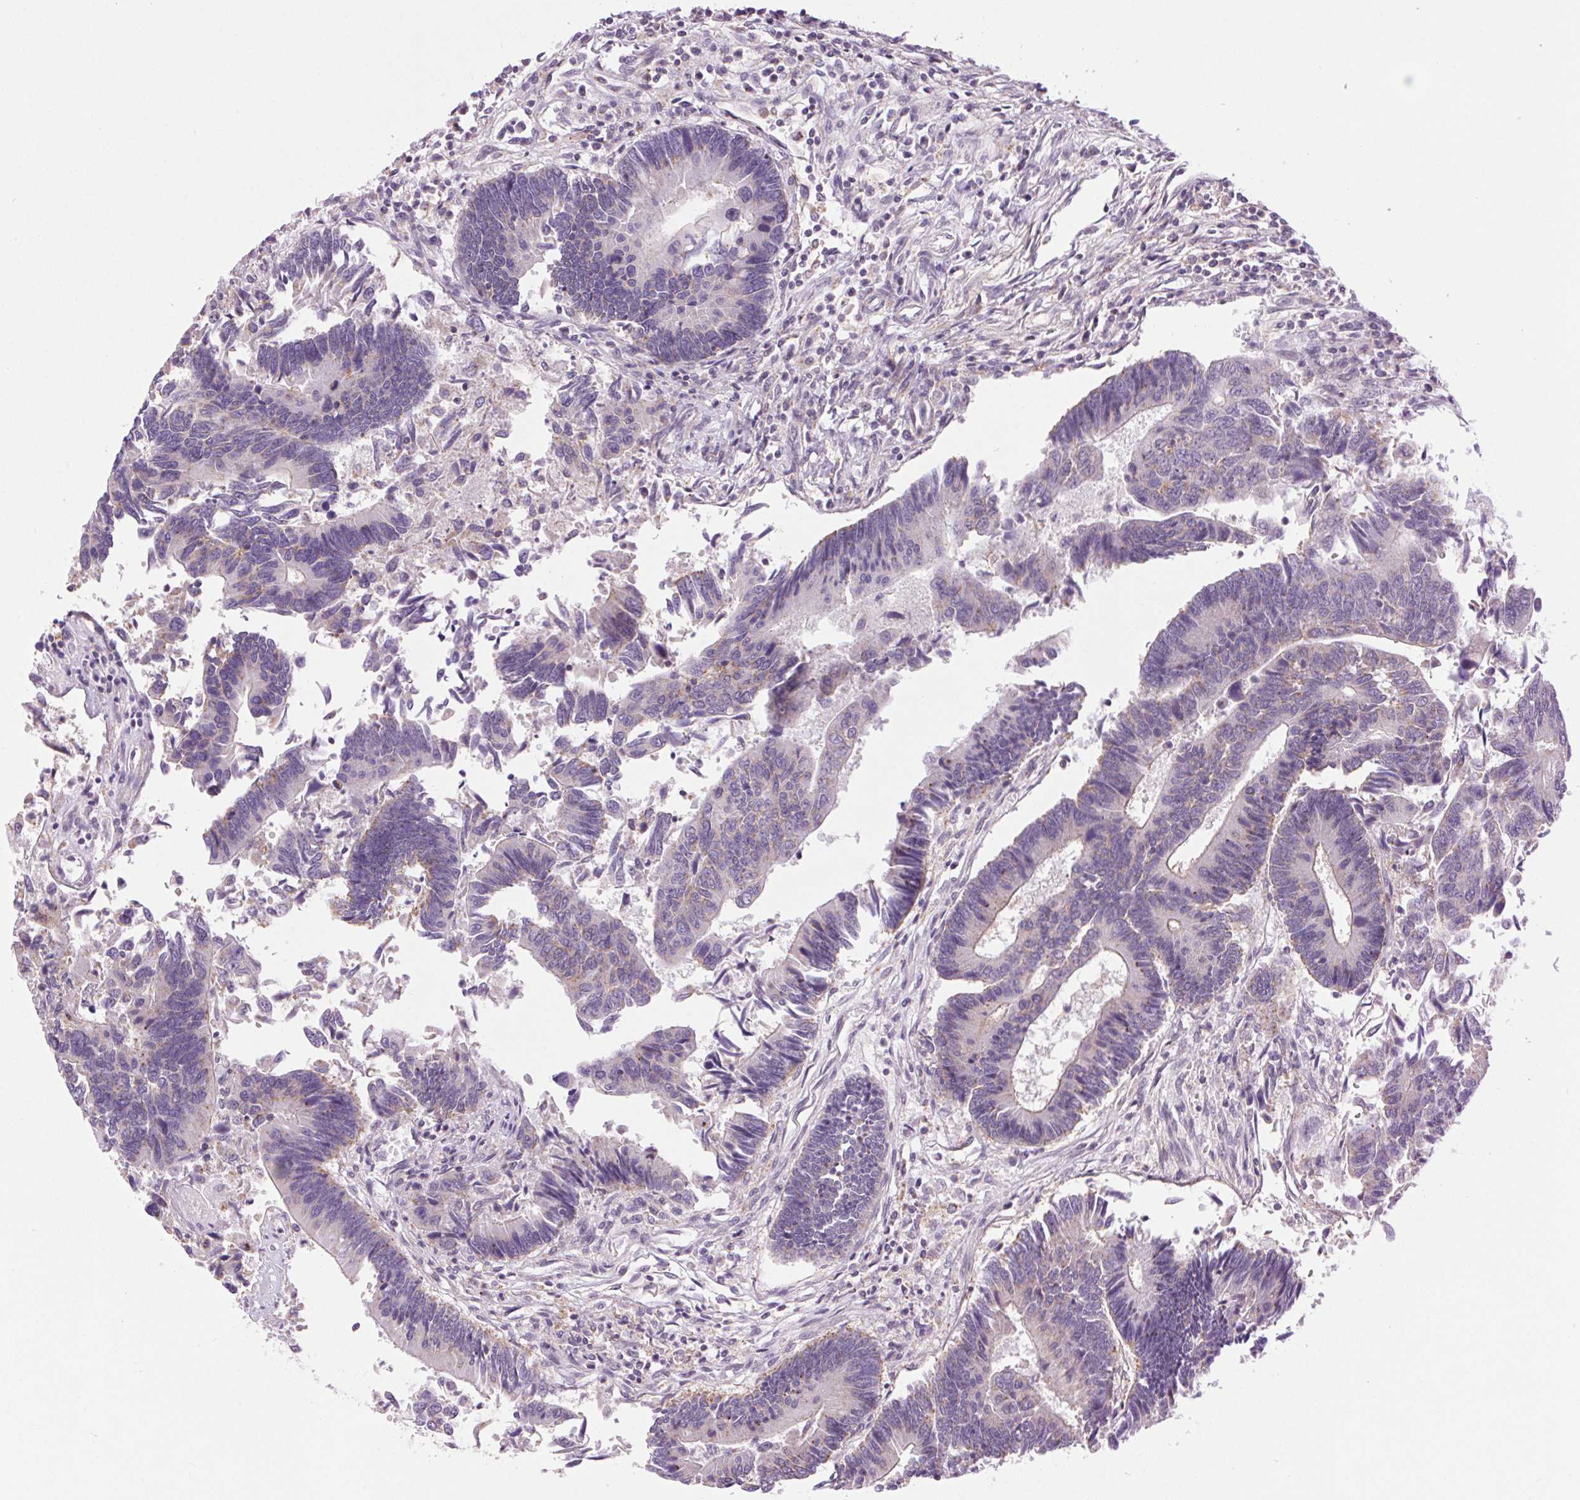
{"staining": {"intensity": "negative", "quantity": "none", "location": "none"}, "tissue": "colorectal cancer", "cell_type": "Tumor cells", "image_type": "cancer", "snomed": [{"axis": "morphology", "description": "Adenocarcinoma, NOS"}, {"axis": "topography", "description": "Colon"}], "caption": "Tumor cells are negative for brown protein staining in colorectal cancer (adenocarcinoma). Nuclei are stained in blue.", "gene": "SMIM13", "patient": {"sex": "female", "age": 67}}